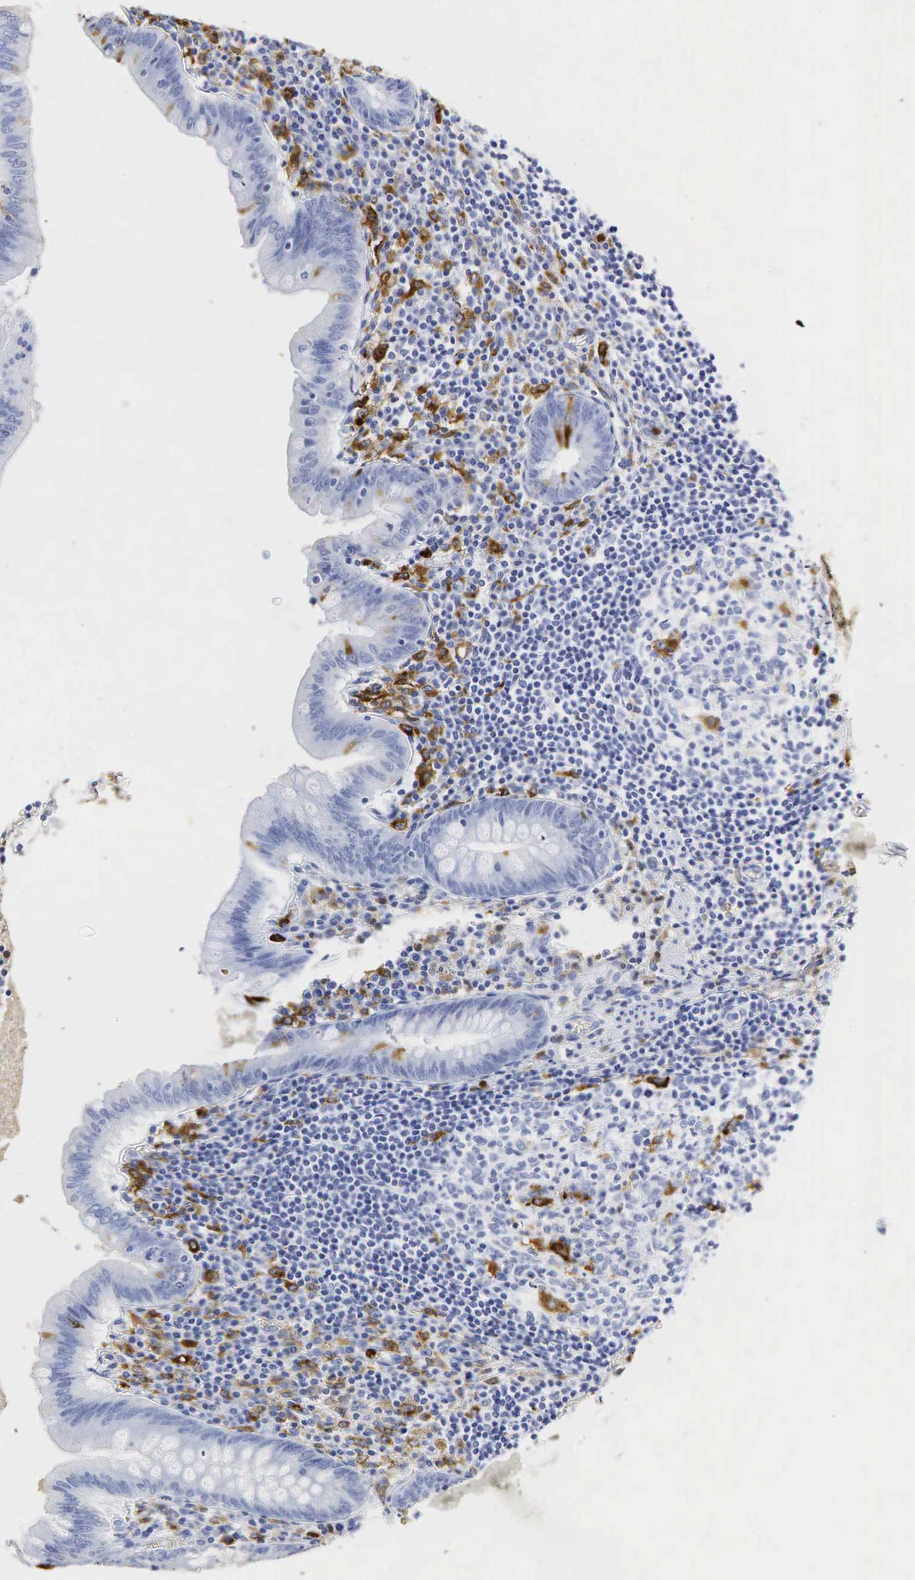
{"staining": {"intensity": "negative", "quantity": "none", "location": "none"}, "tissue": "appendix", "cell_type": "Glandular cells", "image_type": "normal", "snomed": [{"axis": "morphology", "description": "Normal tissue, NOS"}, {"axis": "topography", "description": "Appendix"}], "caption": "DAB immunohistochemical staining of unremarkable human appendix displays no significant staining in glandular cells. Brightfield microscopy of immunohistochemistry (IHC) stained with DAB (3,3'-diaminobenzidine) (brown) and hematoxylin (blue), captured at high magnification.", "gene": "LYZ", "patient": {"sex": "female", "age": 34}}